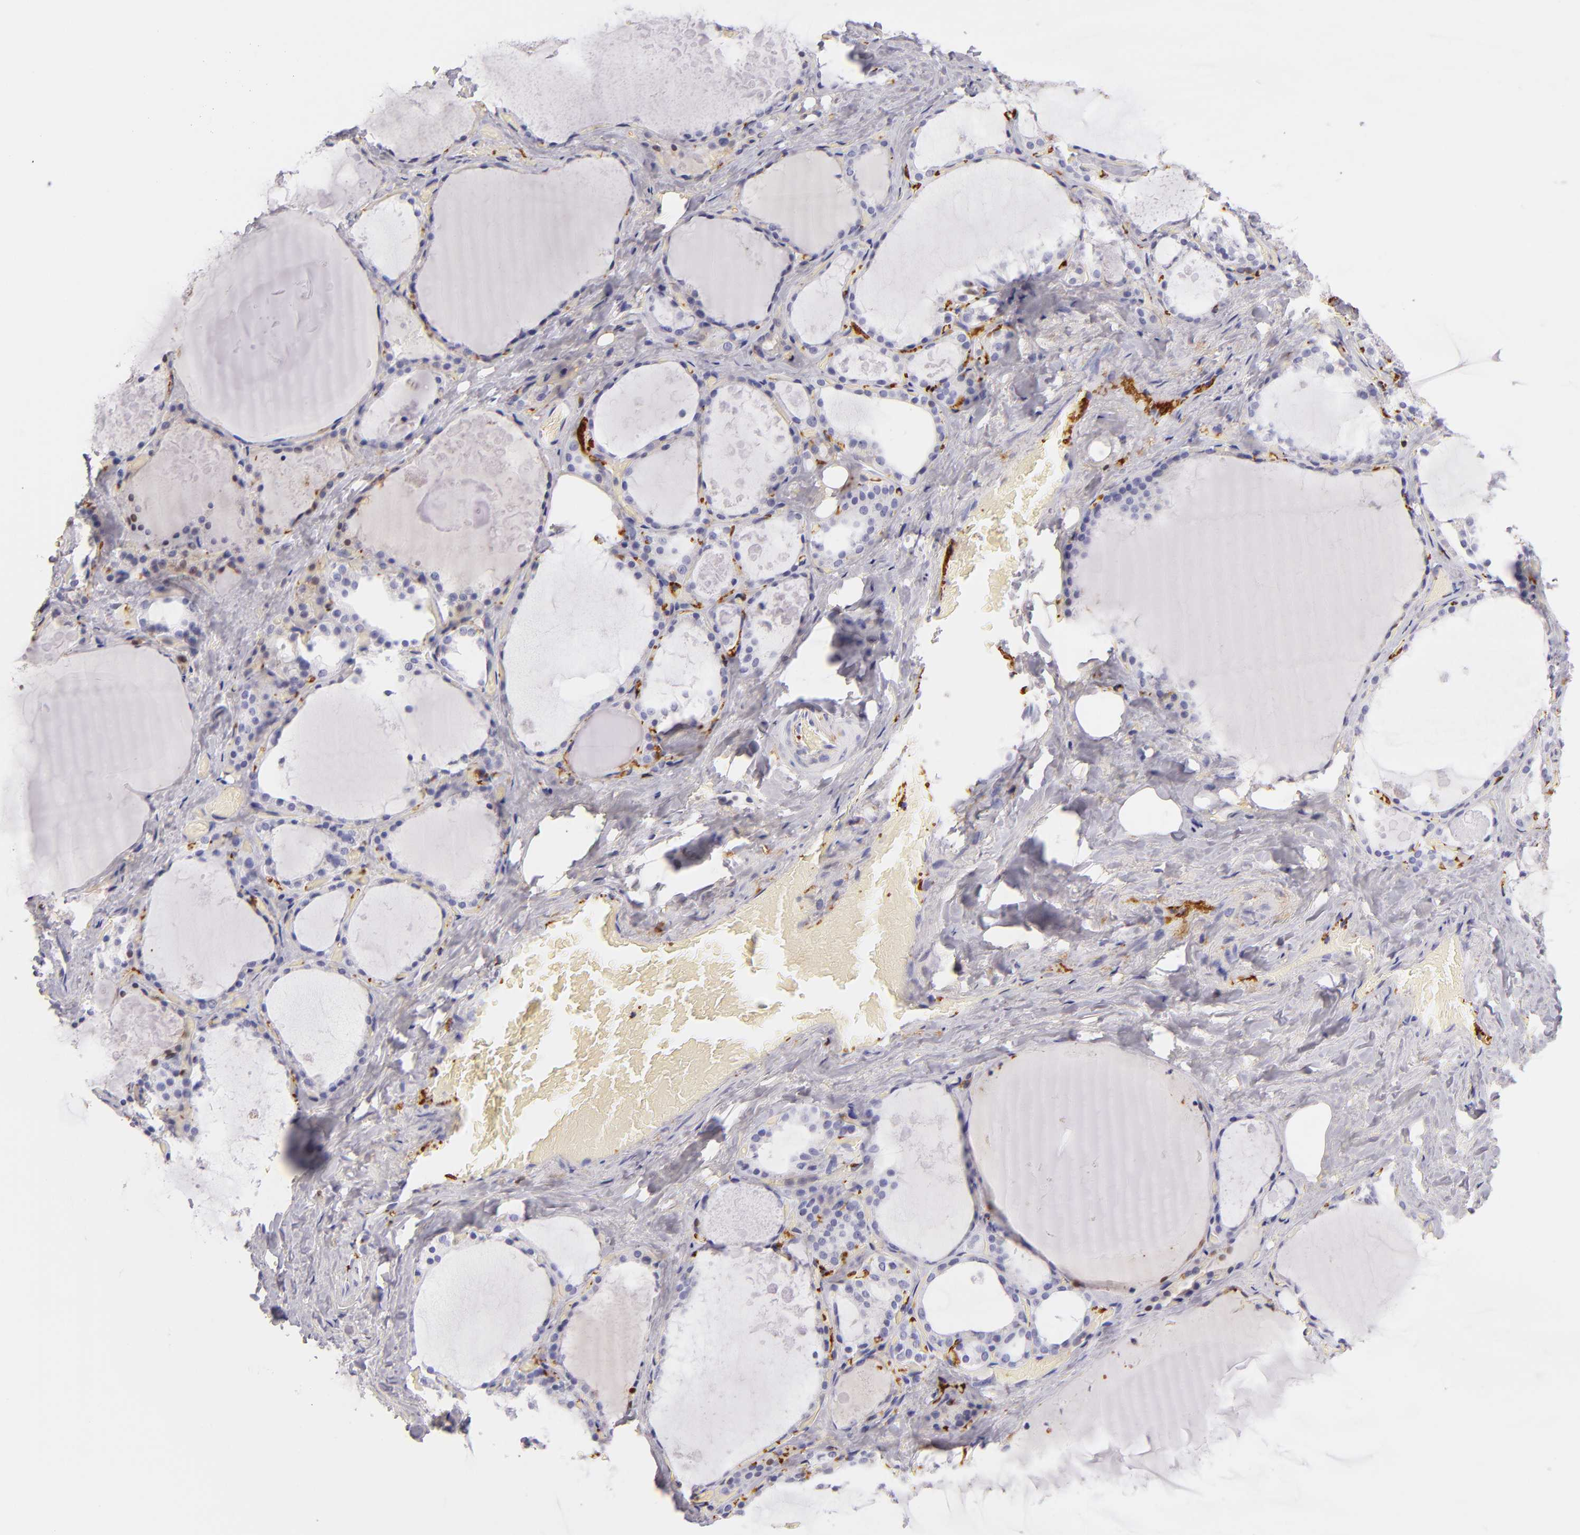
{"staining": {"intensity": "negative", "quantity": "none", "location": "none"}, "tissue": "thyroid gland", "cell_type": "Glandular cells", "image_type": "normal", "snomed": [{"axis": "morphology", "description": "Normal tissue, NOS"}, {"axis": "topography", "description": "Thyroid gland"}], "caption": "DAB (3,3'-diaminobenzidine) immunohistochemical staining of normal human thyroid gland exhibits no significant staining in glandular cells.", "gene": "GP1BA", "patient": {"sex": "male", "age": 61}}